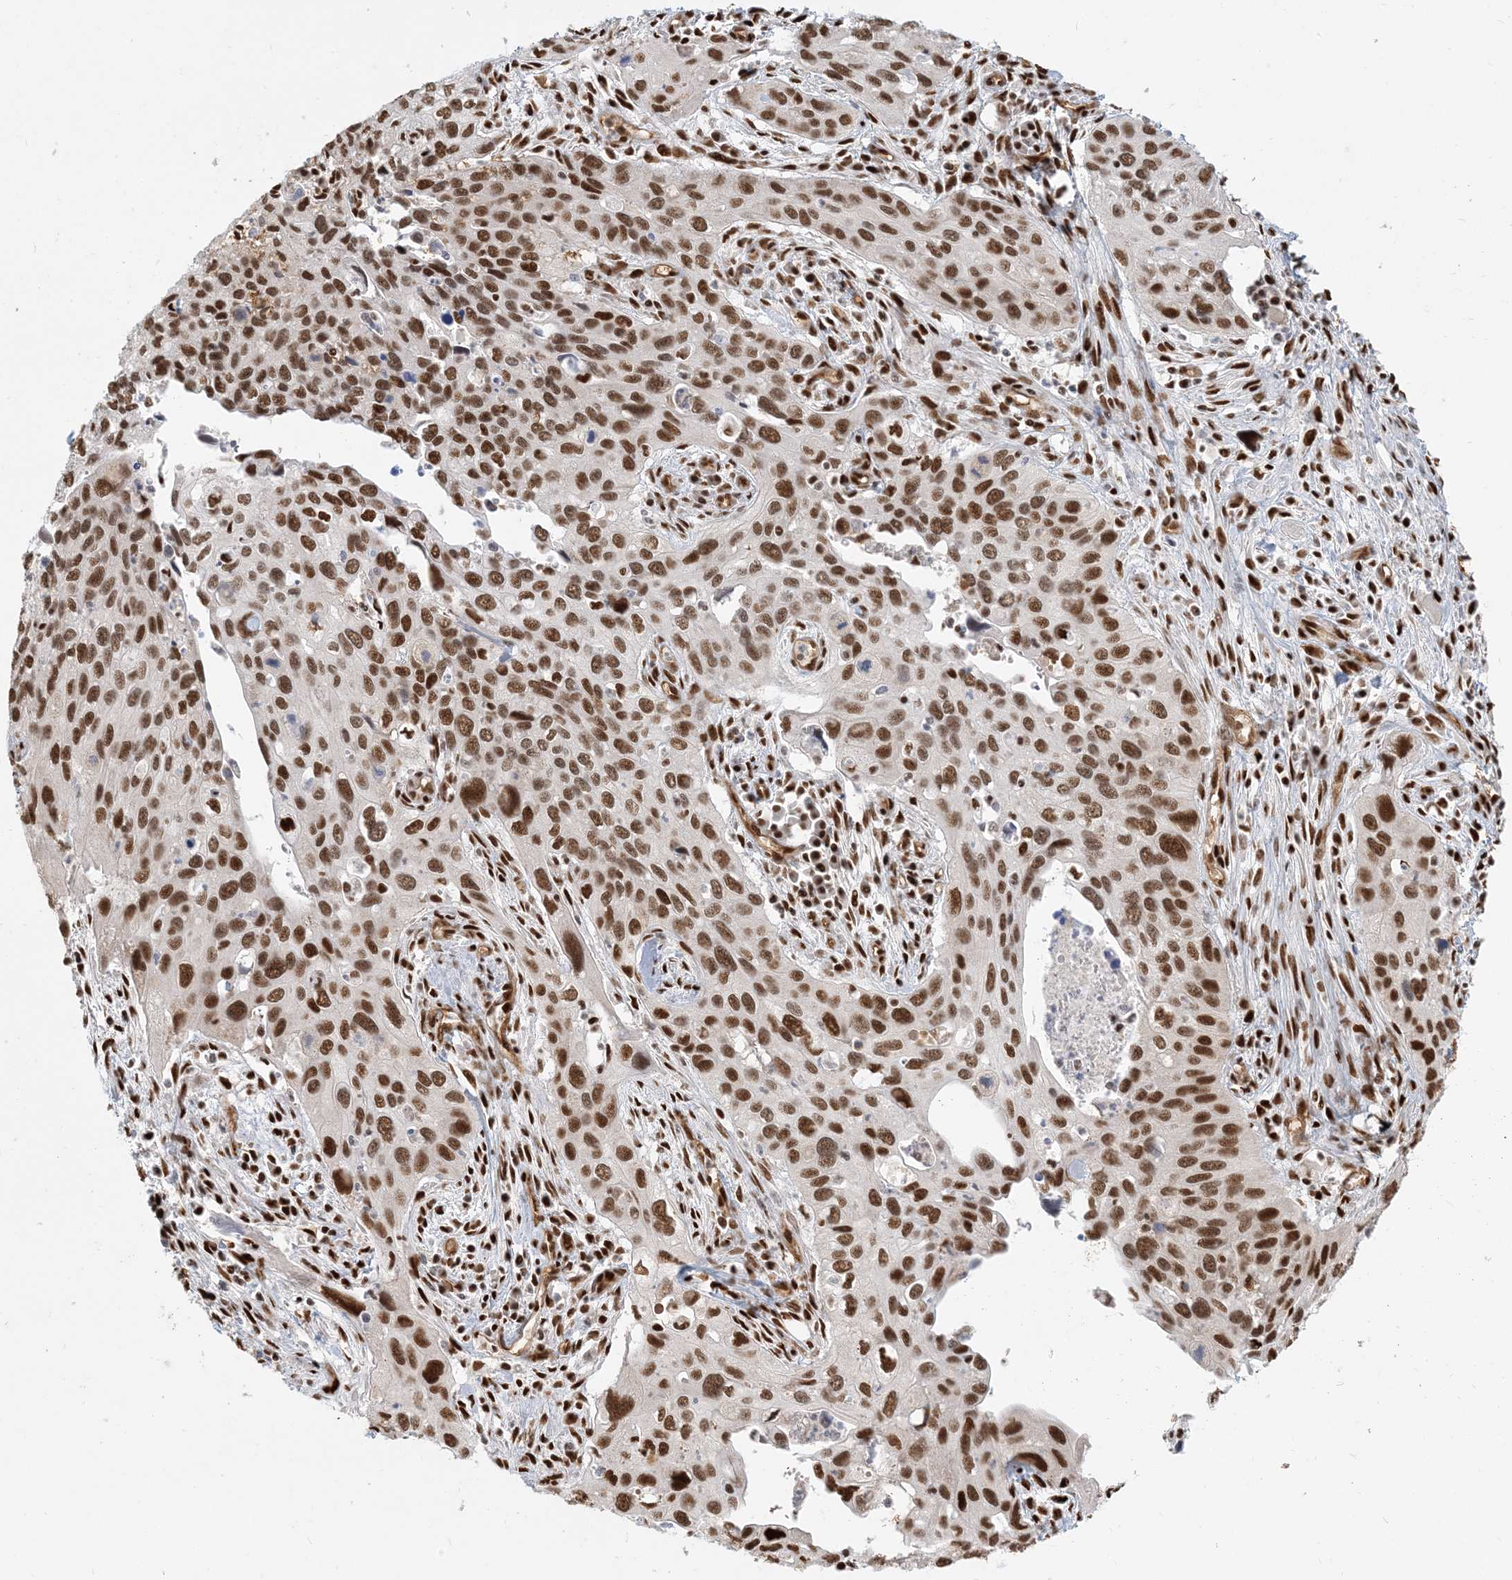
{"staining": {"intensity": "moderate", "quantity": ">75%", "location": "nuclear"}, "tissue": "cervical cancer", "cell_type": "Tumor cells", "image_type": "cancer", "snomed": [{"axis": "morphology", "description": "Squamous cell carcinoma, NOS"}, {"axis": "topography", "description": "Cervix"}], "caption": "Cervical cancer (squamous cell carcinoma) was stained to show a protein in brown. There is medium levels of moderate nuclear positivity in approximately >75% of tumor cells. (DAB = brown stain, brightfield microscopy at high magnification).", "gene": "CKS2", "patient": {"sex": "female", "age": 55}}